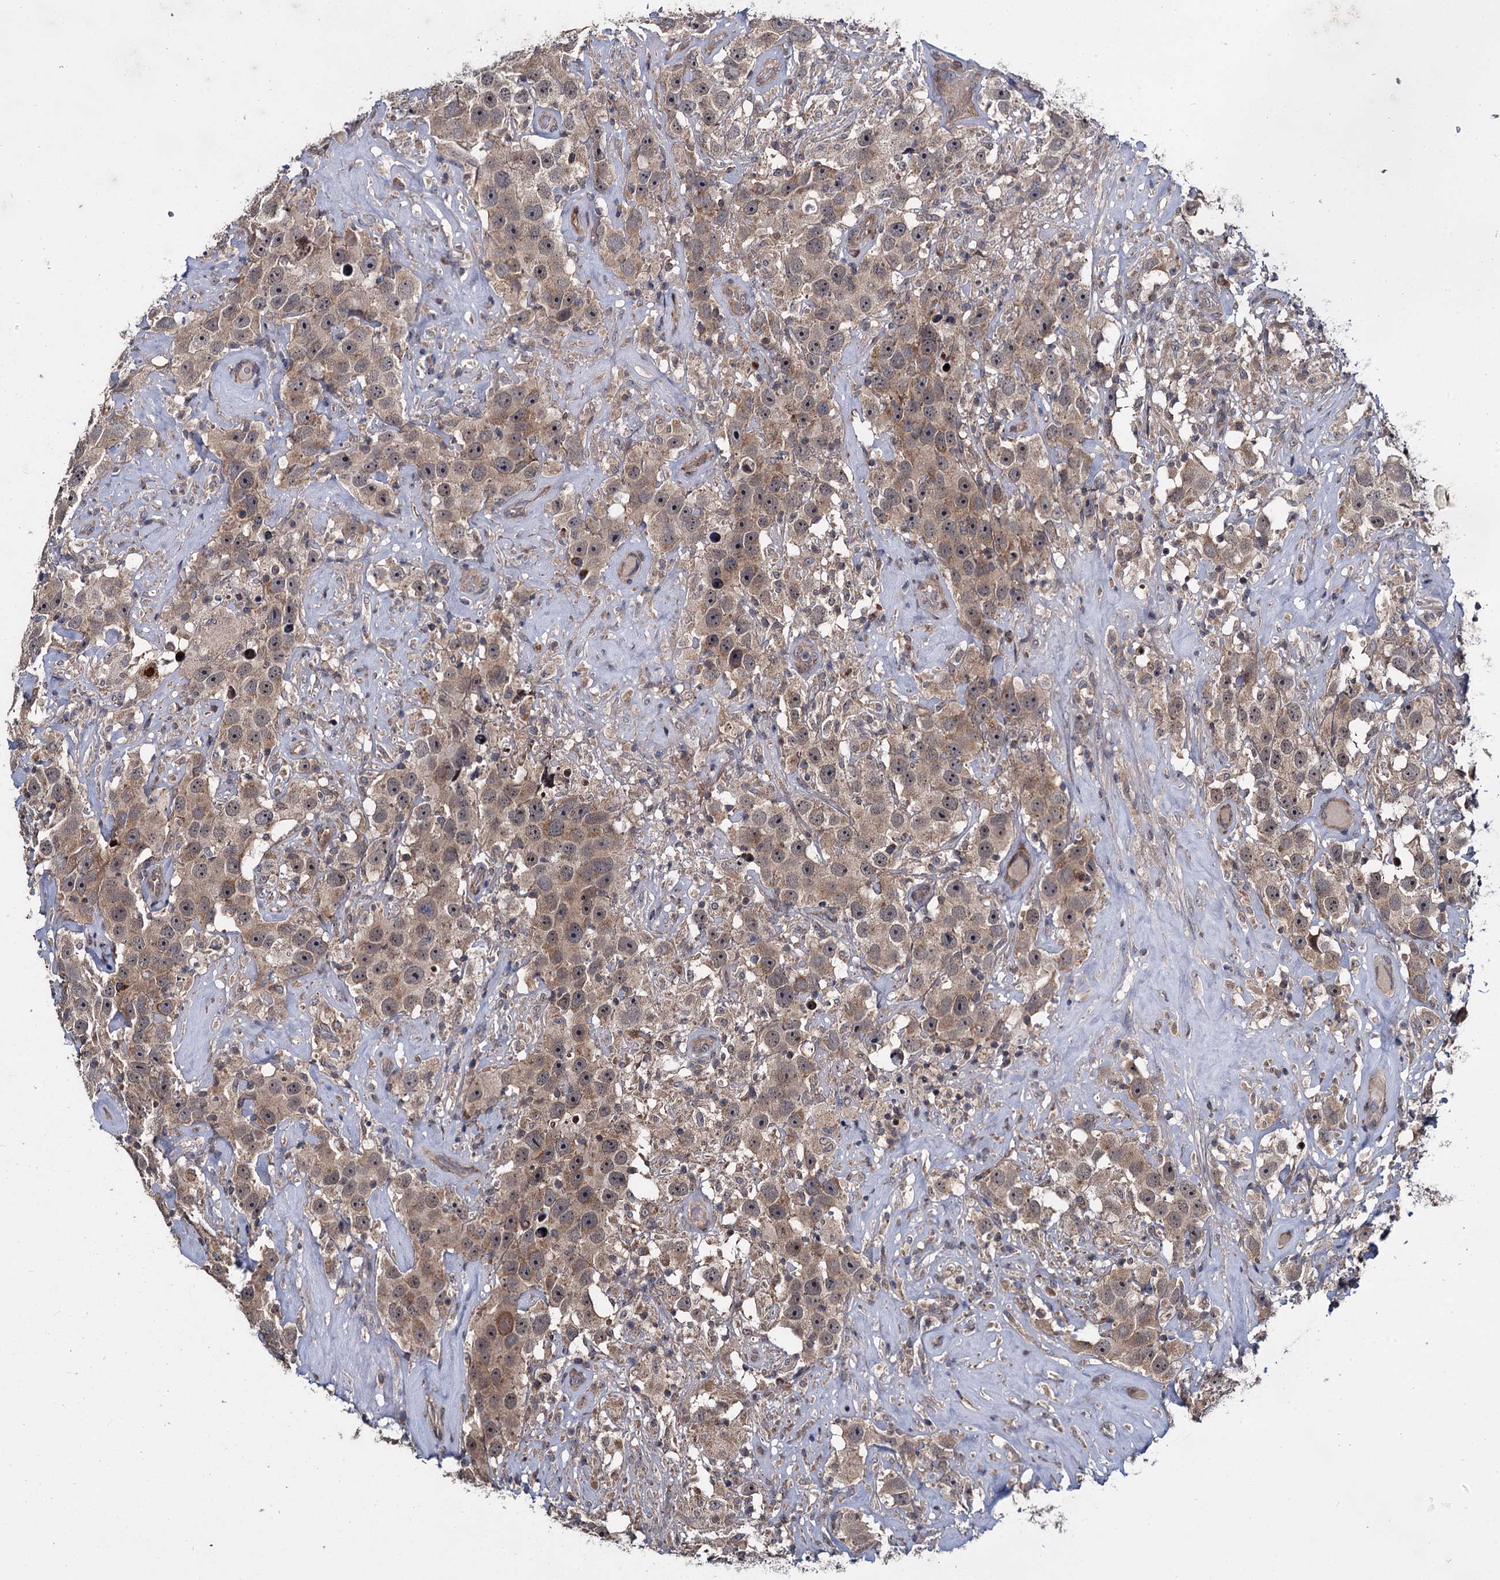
{"staining": {"intensity": "moderate", "quantity": ">75%", "location": "cytoplasmic/membranous,nuclear"}, "tissue": "testis cancer", "cell_type": "Tumor cells", "image_type": "cancer", "snomed": [{"axis": "morphology", "description": "Seminoma, NOS"}, {"axis": "topography", "description": "Testis"}], "caption": "The photomicrograph displays immunohistochemical staining of seminoma (testis). There is moderate cytoplasmic/membranous and nuclear expression is appreciated in about >75% of tumor cells.", "gene": "ARHGAP42", "patient": {"sex": "male", "age": 49}}